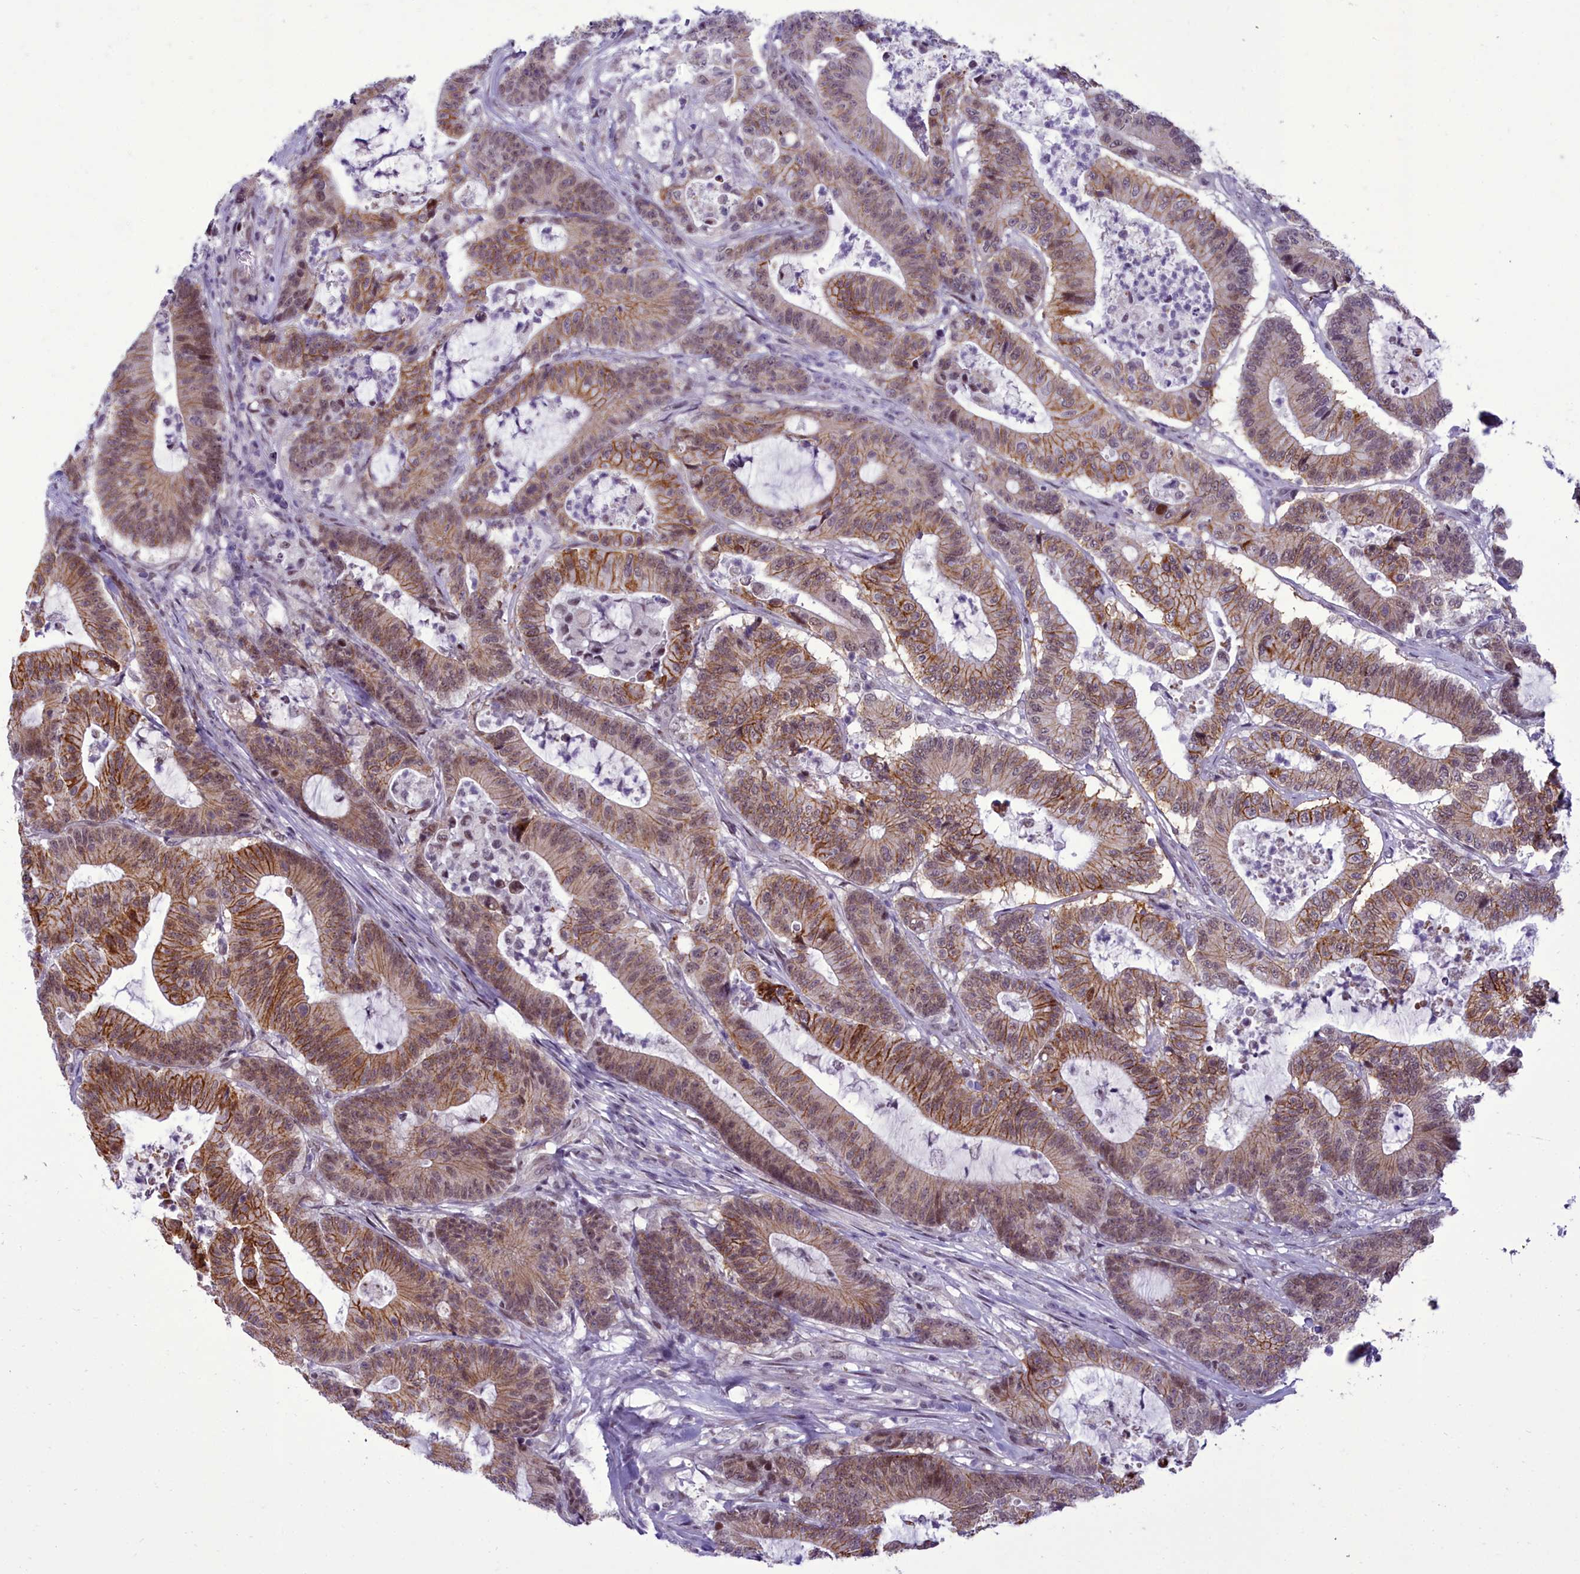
{"staining": {"intensity": "strong", "quantity": "25%-75%", "location": "cytoplasmic/membranous,nuclear"}, "tissue": "colorectal cancer", "cell_type": "Tumor cells", "image_type": "cancer", "snomed": [{"axis": "morphology", "description": "Adenocarcinoma, NOS"}, {"axis": "topography", "description": "Colon"}], "caption": "The immunohistochemical stain highlights strong cytoplasmic/membranous and nuclear staining in tumor cells of colorectal cancer (adenocarcinoma) tissue.", "gene": "CEACAM19", "patient": {"sex": "female", "age": 84}}